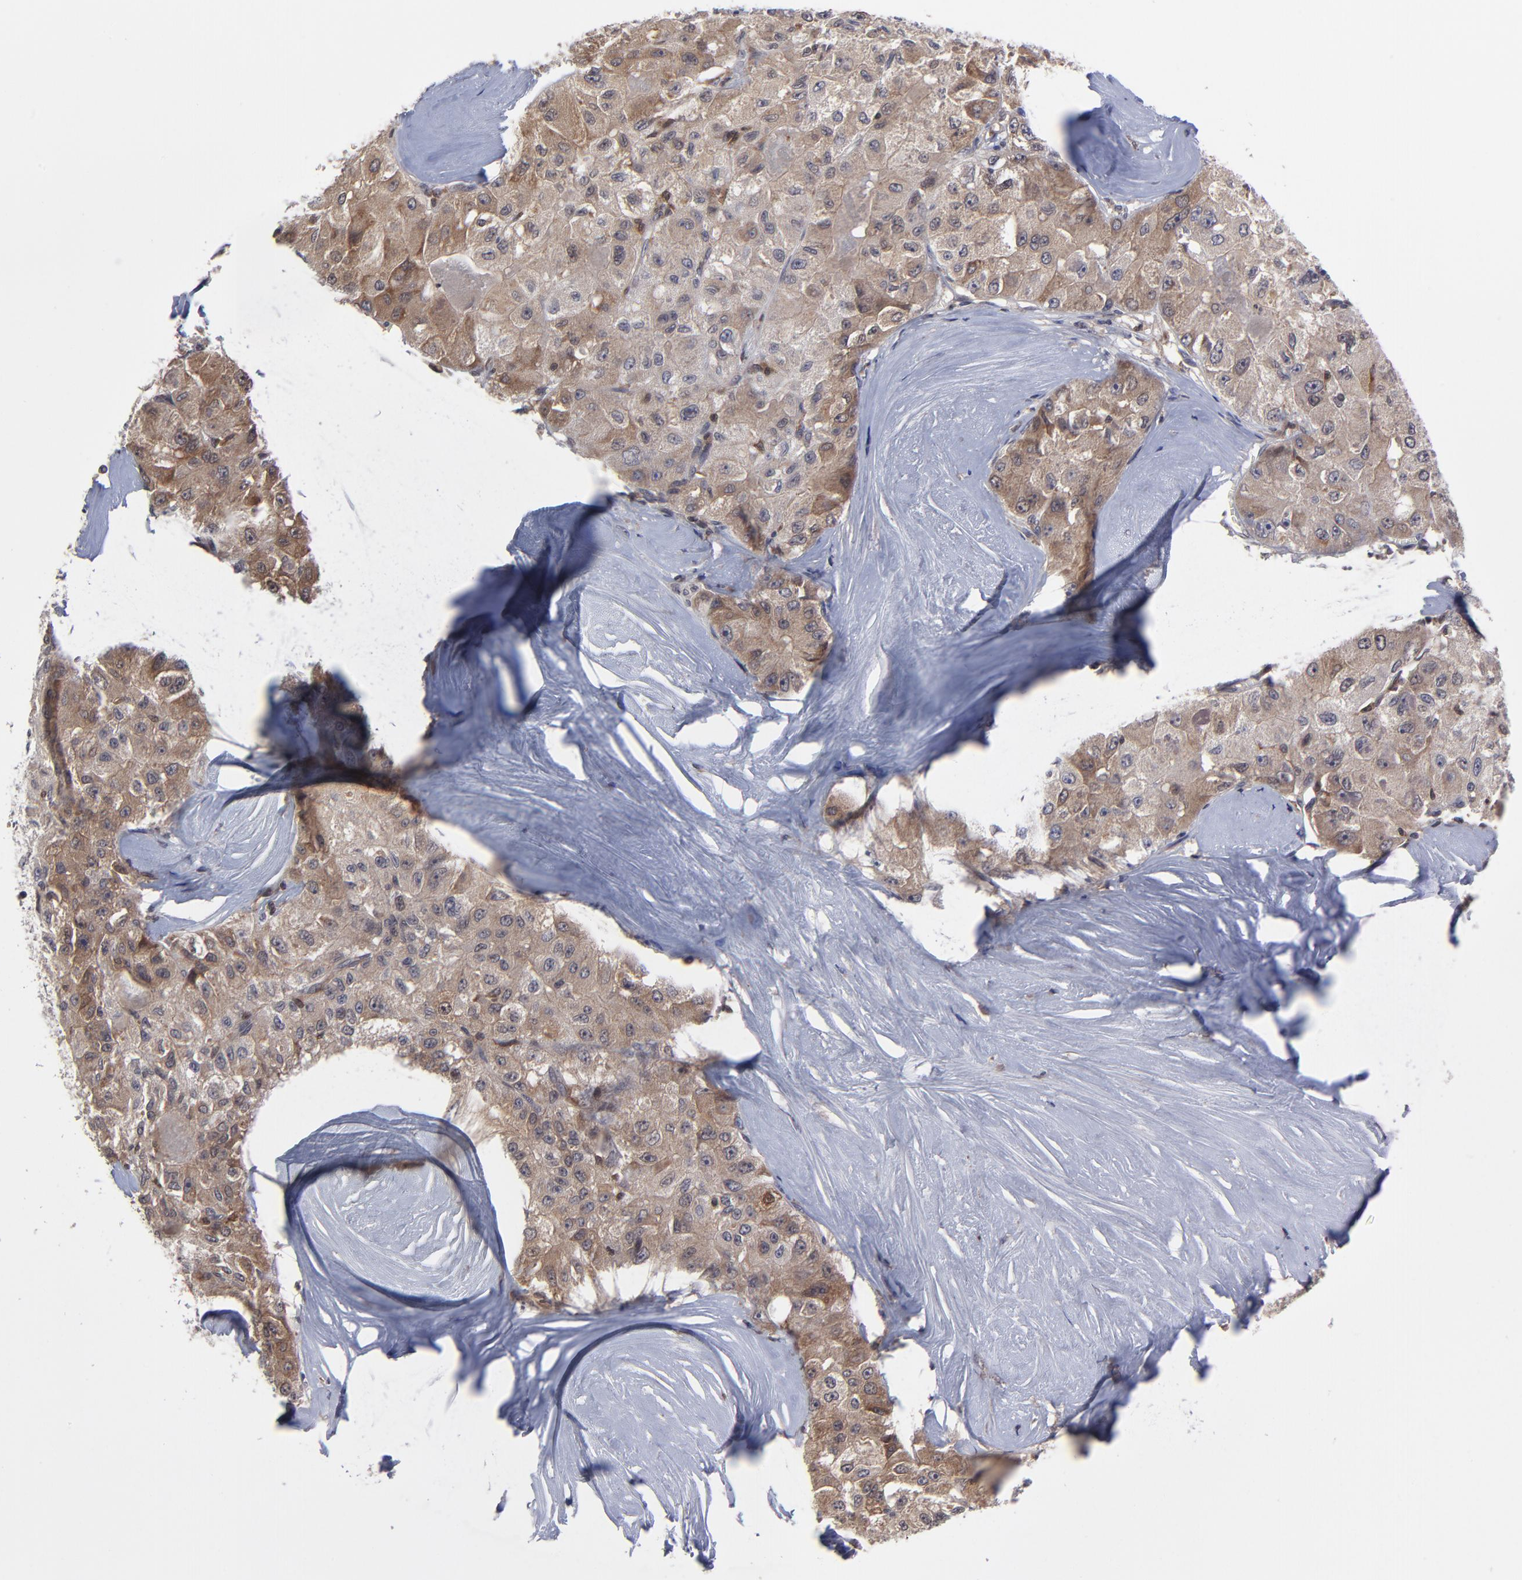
{"staining": {"intensity": "moderate", "quantity": "25%-75%", "location": "cytoplasmic/membranous"}, "tissue": "liver cancer", "cell_type": "Tumor cells", "image_type": "cancer", "snomed": [{"axis": "morphology", "description": "Carcinoma, Hepatocellular, NOS"}, {"axis": "topography", "description": "Liver"}], "caption": "The image reveals immunohistochemical staining of liver cancer. There is moderate cytoplasmic/membranous positivity is identified in about 25%-75% of tumor cells. The staining was performed using DAB, with brown indicating positive protein expression. Nuclei are stained blue with hematoxylin.", "gene": "UBE2L6", "patient": {"sex": "male", "age": 80}}